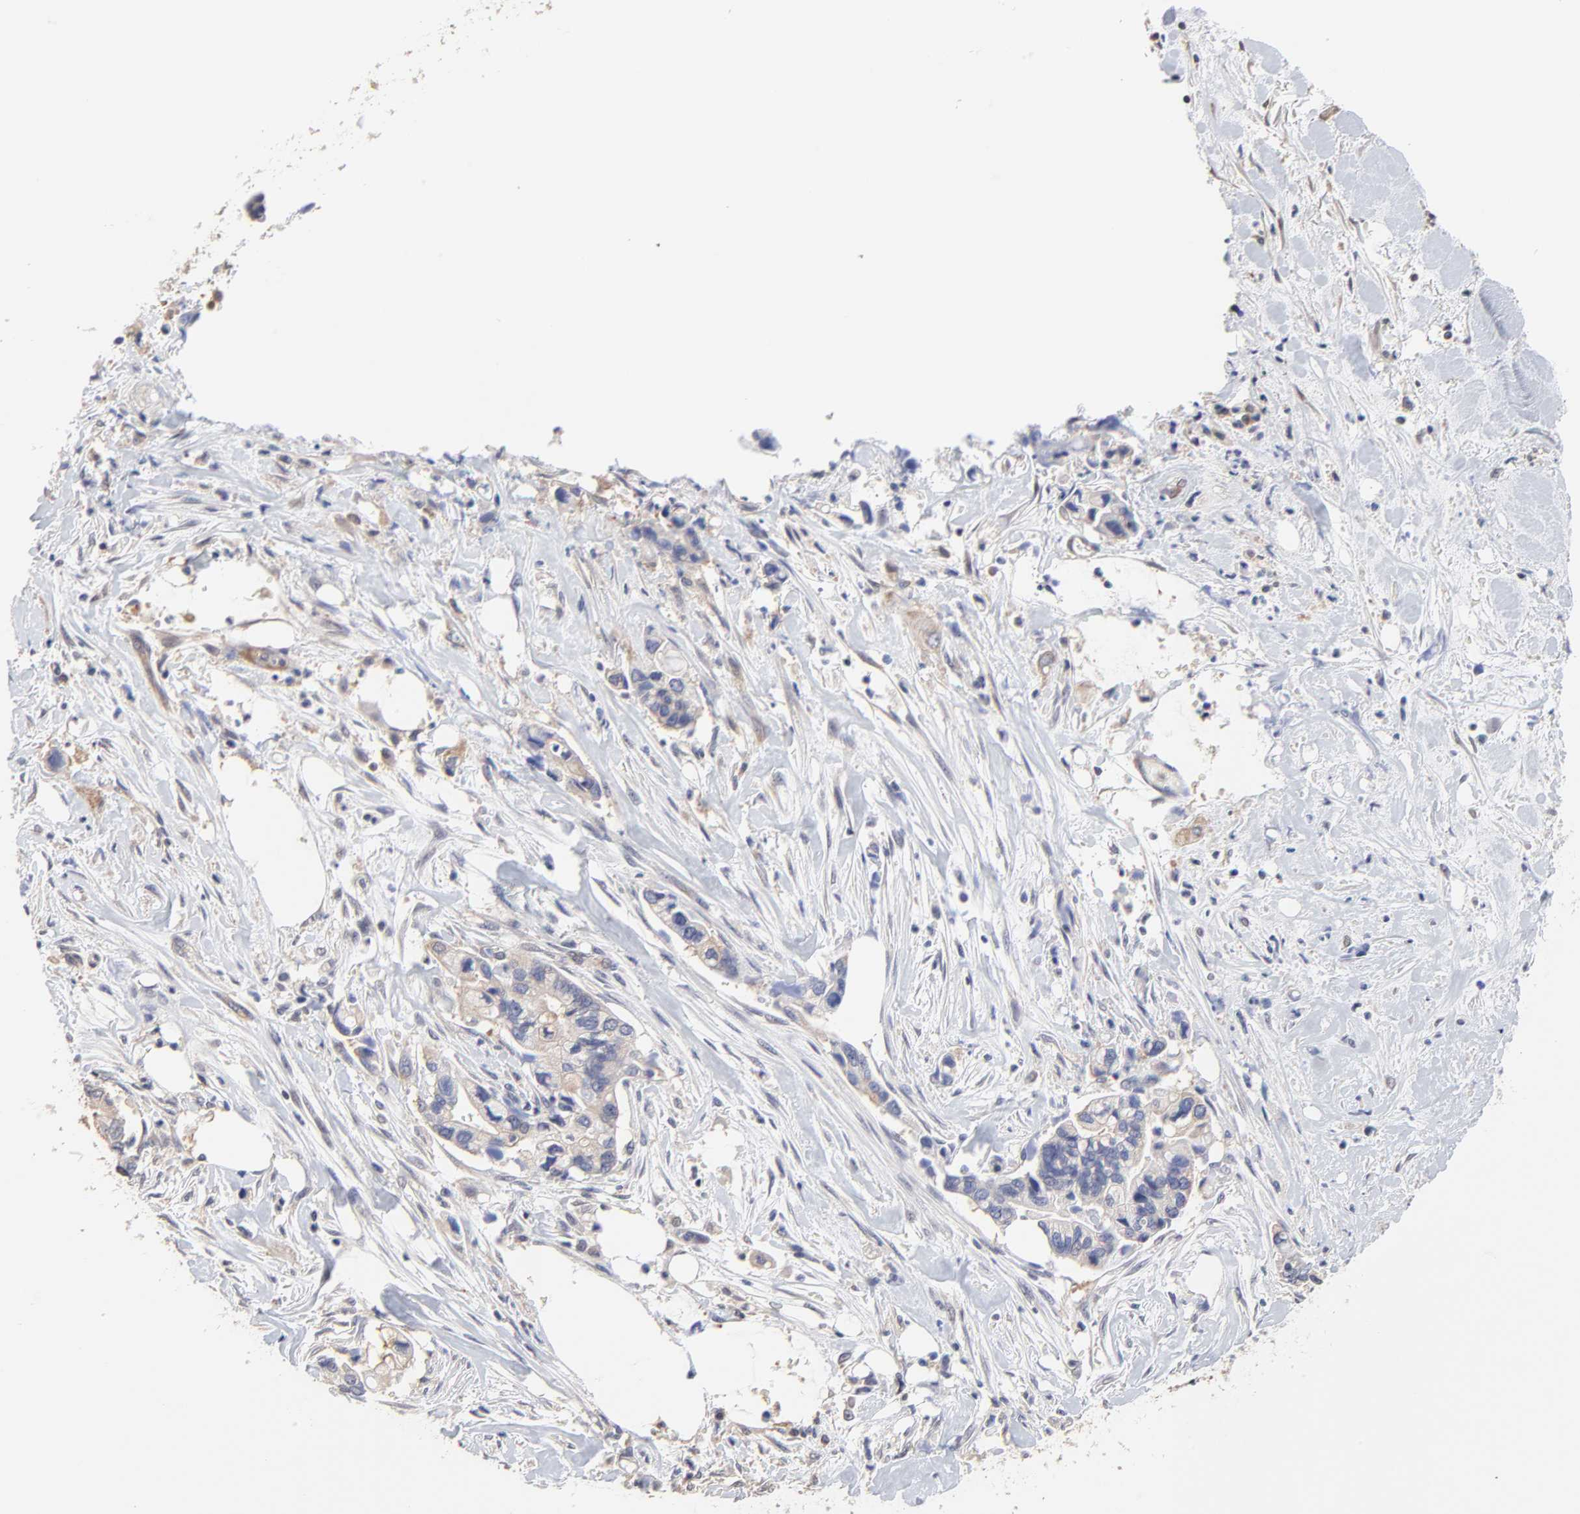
{"staining": {"intensity": "negative", "quantity": "none", "location": "none"}, "tissue": "pancreatic cancer", "cell_type": "Tumor cells", "image_type": "cancer", "snomed": [{"axis": "morphology", "description": "Adenocarcinoma, NOS"}, {"axis": "topography", "description": "Pancreas"}], "caption": "Immunohistochemistry histopathology image of human adenocarcinoma (pancreatic) stained for a protein (brown), which demonstrates no expression in tumor cells.", "gene": "CCT2", "patient": {"sex": "male", "age": 70}}